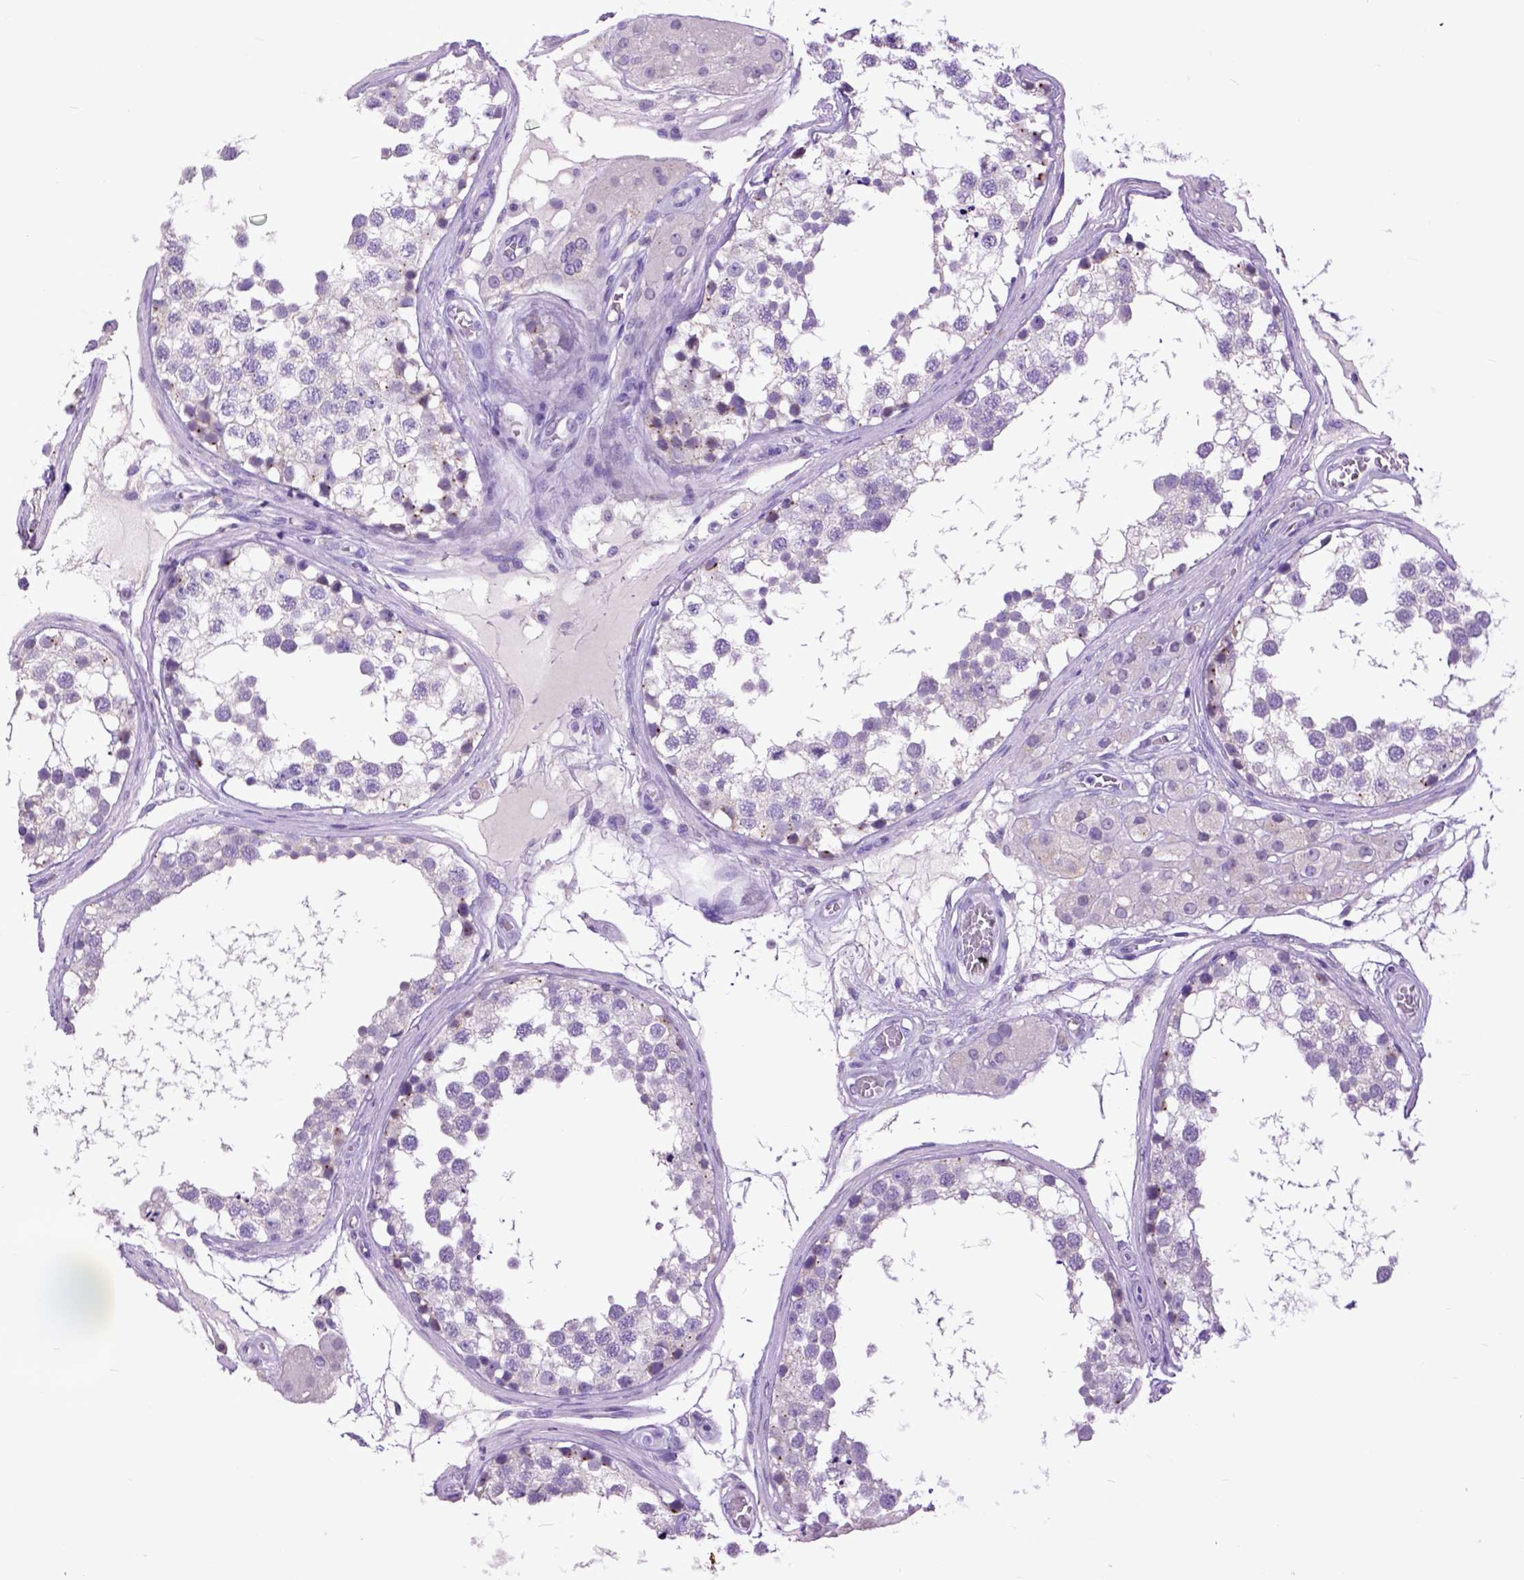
{"staining": {"intensity": "negative", "quantity": "none", "location": "none"}, "tissue": "testis", "cell_type": "Cells in seminiferous ducts", "image_type": "normal", "snomed": [{"axis": "morphology", "description": "Normal tissue, NOS"}, {"axis": "morphology", "description": "Seminoma, NOS"}, {"axis": "topography", "description": "Testis"}], "caption": "Immunohistochemical staining of benign human testis shows no significant staining in cells in seminiferous ducts.", "gene": "RAB25", "patient": {"sex": "male", "age": 65}}